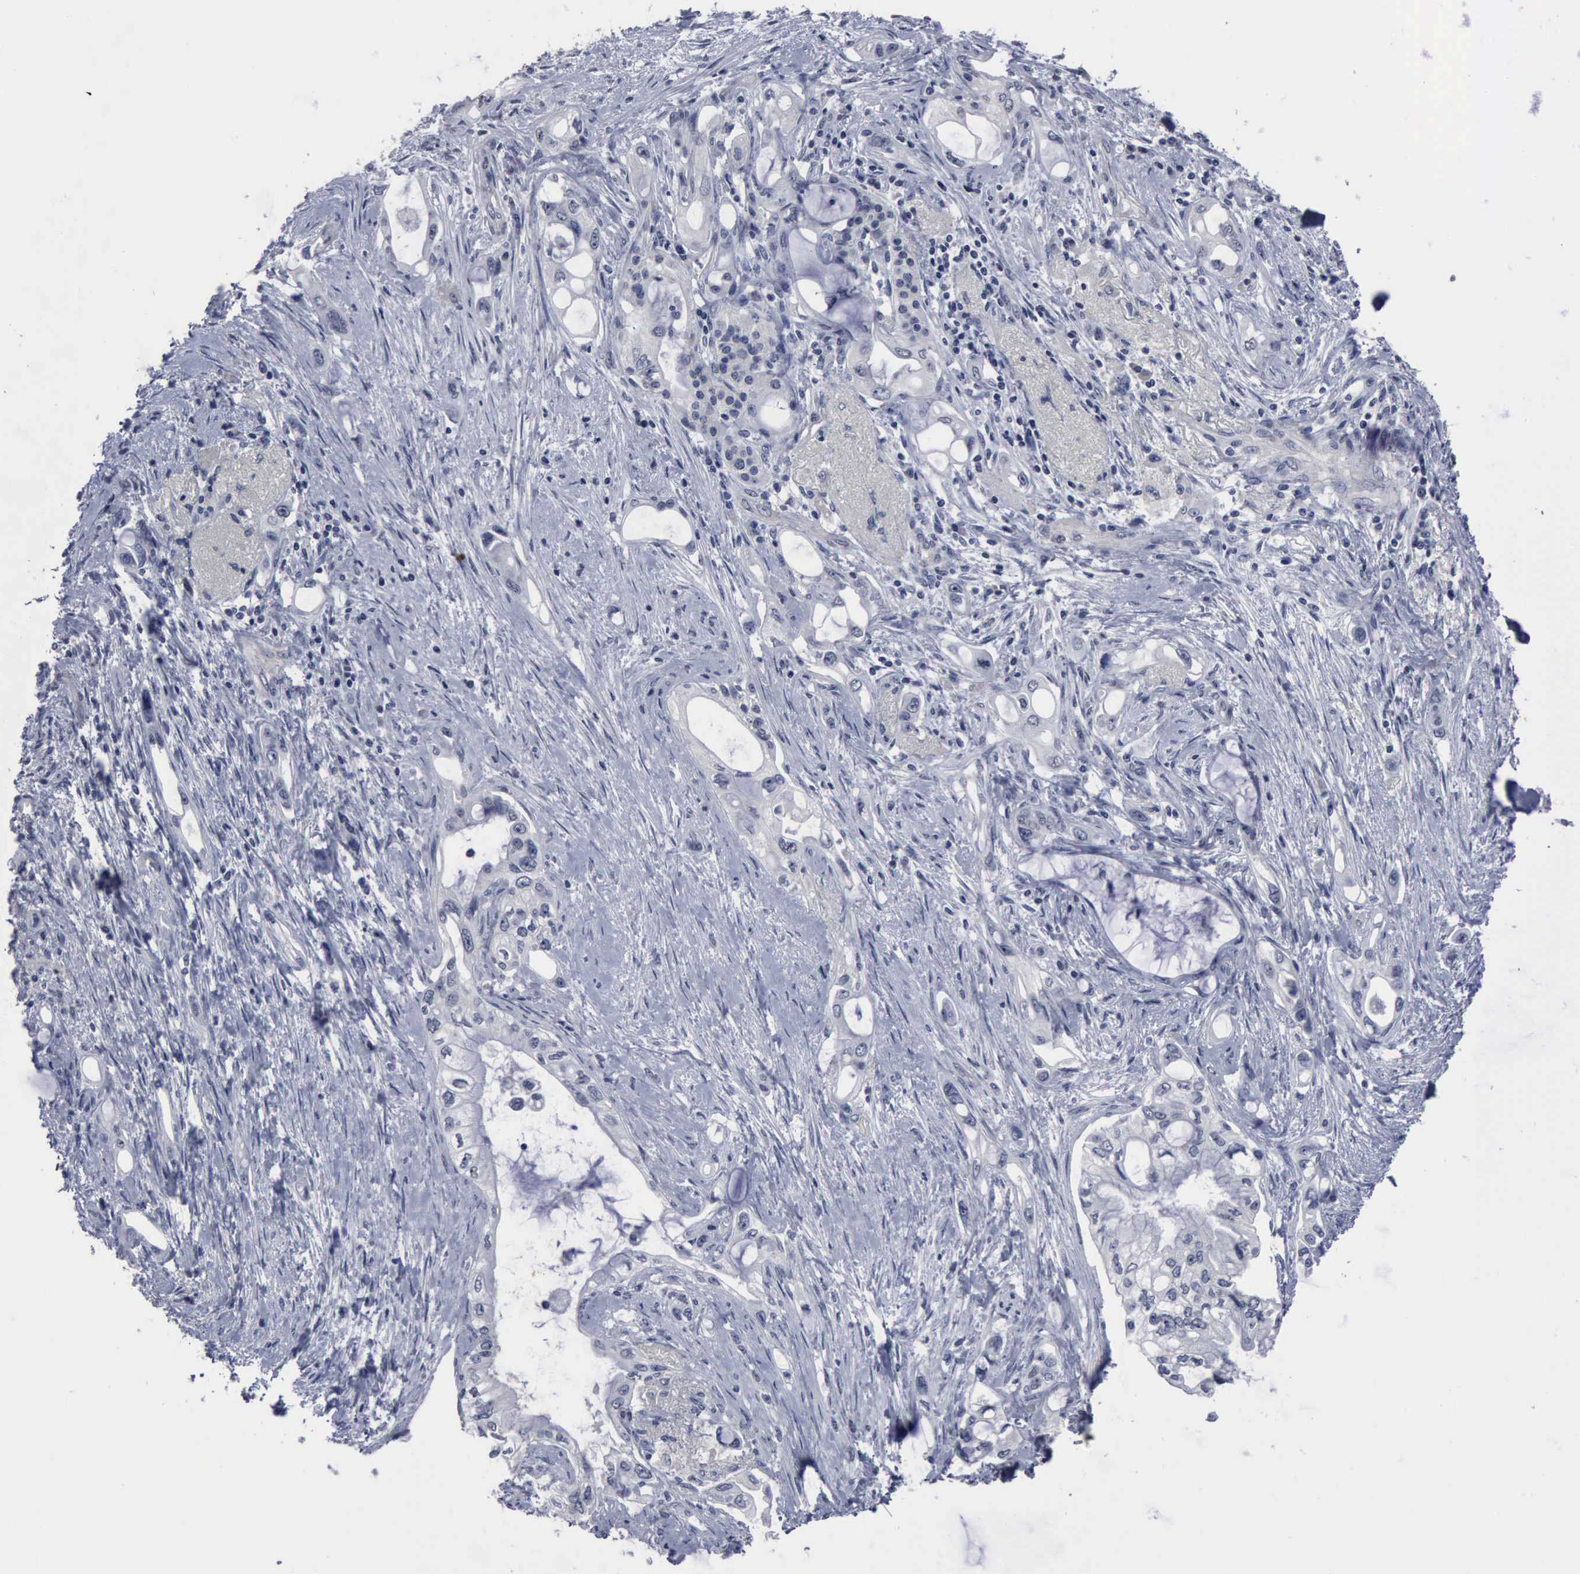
{"staining": {"intensity": "negative", "quantity": "none", "location": "none"}, "tissue": "pancreatic cancer", "cell_type": "Tumor cells", "image_type": "cancer", "snomed": [{"axis": "morphology", "description": "Adenocarcinoma, NOS"}, {"axis": "topography", "description": "Pancreas"}], "caption": "This micrograph is of pancreatic adenocarcinoma stained with immunohistochemistry (IHC) to label a protein in brown with the nuclei are counter-stained blue. There is no positivity in tumor cells. (IHC, brightfield microscopy, high magnification).", "gene": "MYO18B", "patient": {"sex": "female", "age": 70}}